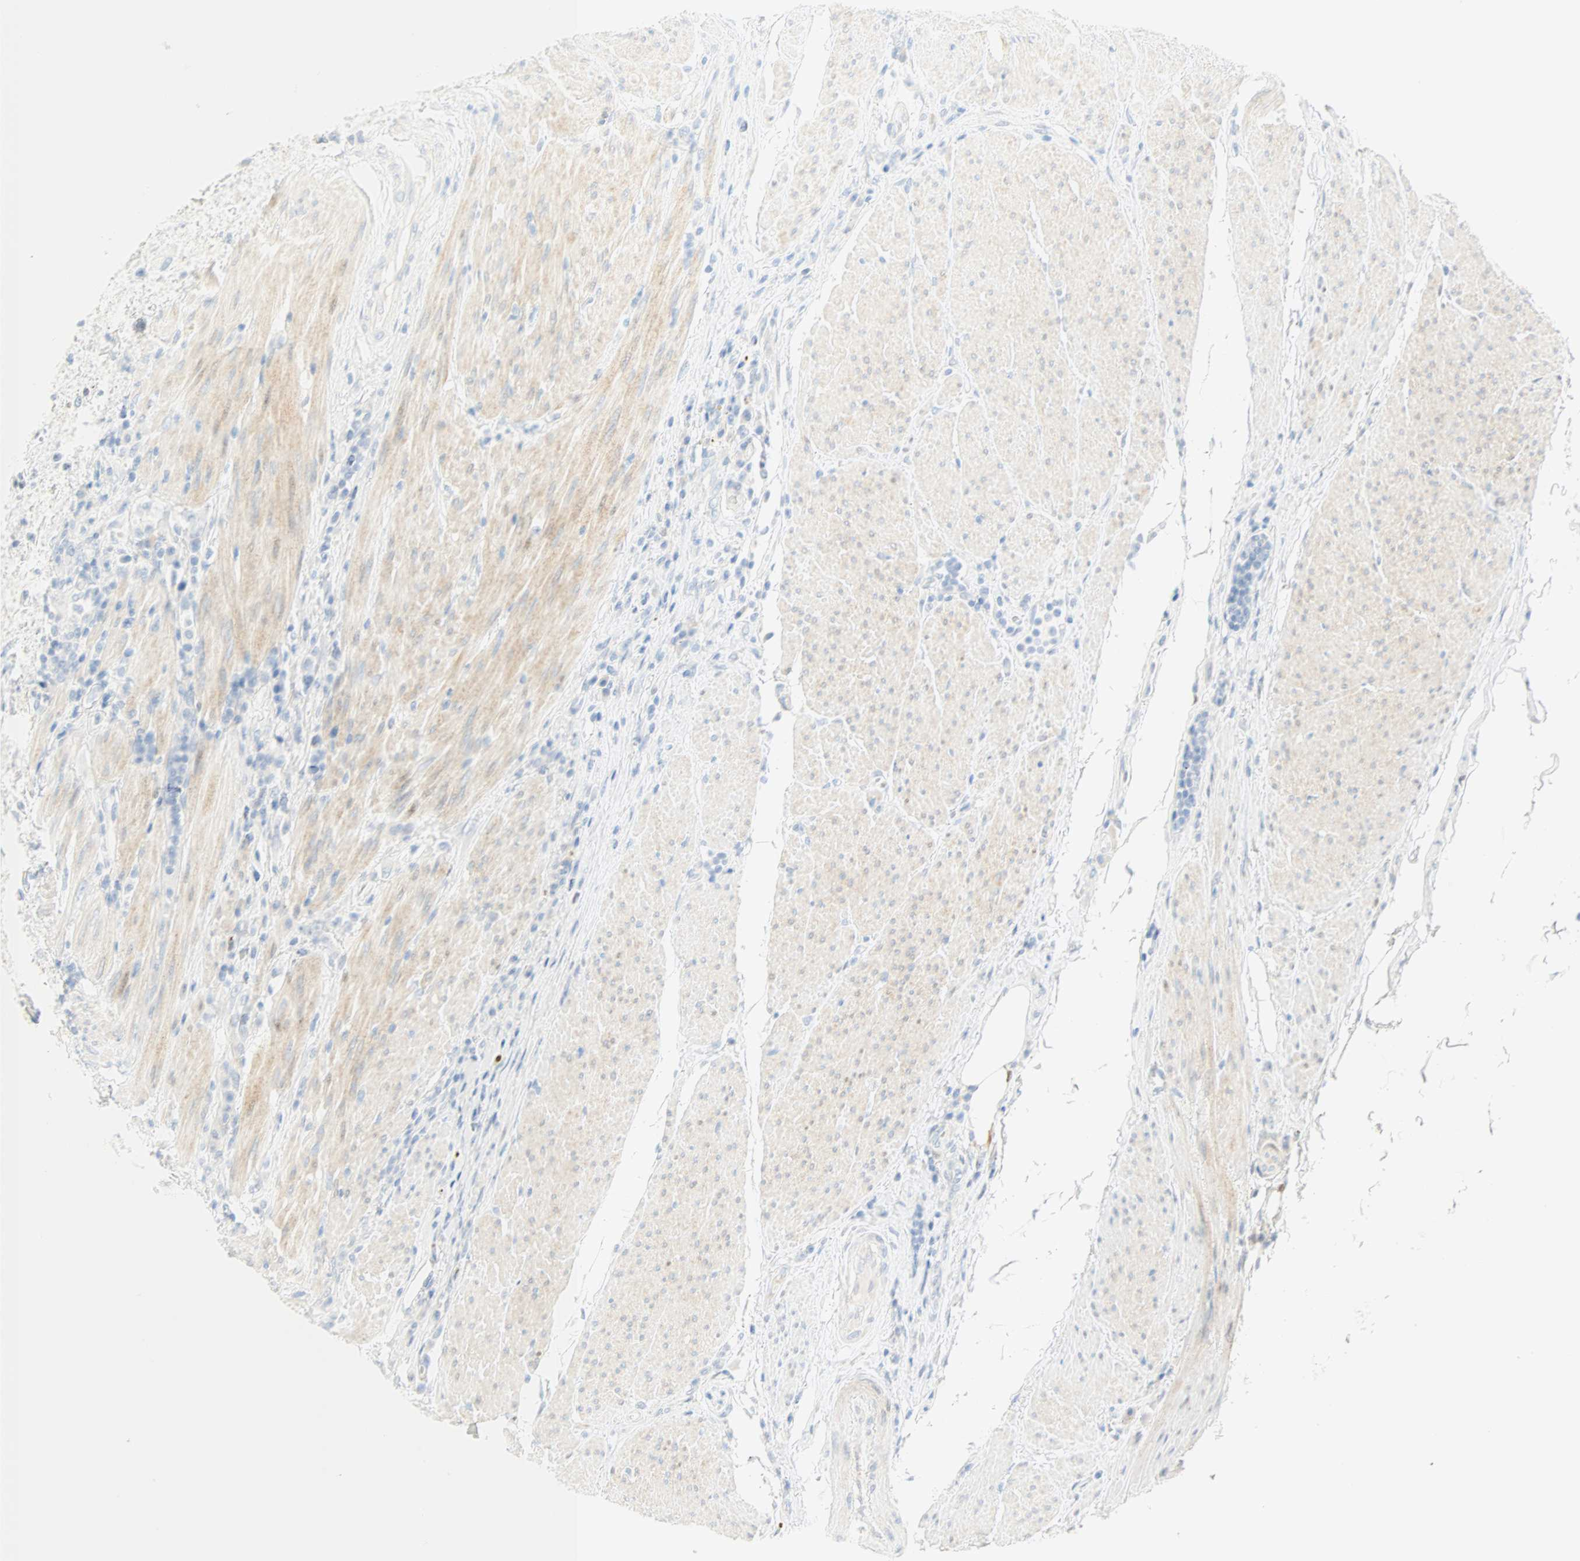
{"staining": {"intensity": "negative", "quantity": "none", "location": "none"}, "tissue": "urothelial cancer", "cell_type": "Tumor cells", "image_type": "cancer", "snomed": [{"axis": "morphology", "description": "Urothelial carcinoma, High grade"}, {"axis": "topography", "description": "Urinary bladder"}], "caption": "This is an IHC image of urothelial cancer. There is no staining in tumor cells.", "gene": "SELENBP1", "patient": {"sex": "male", "age": 61}}